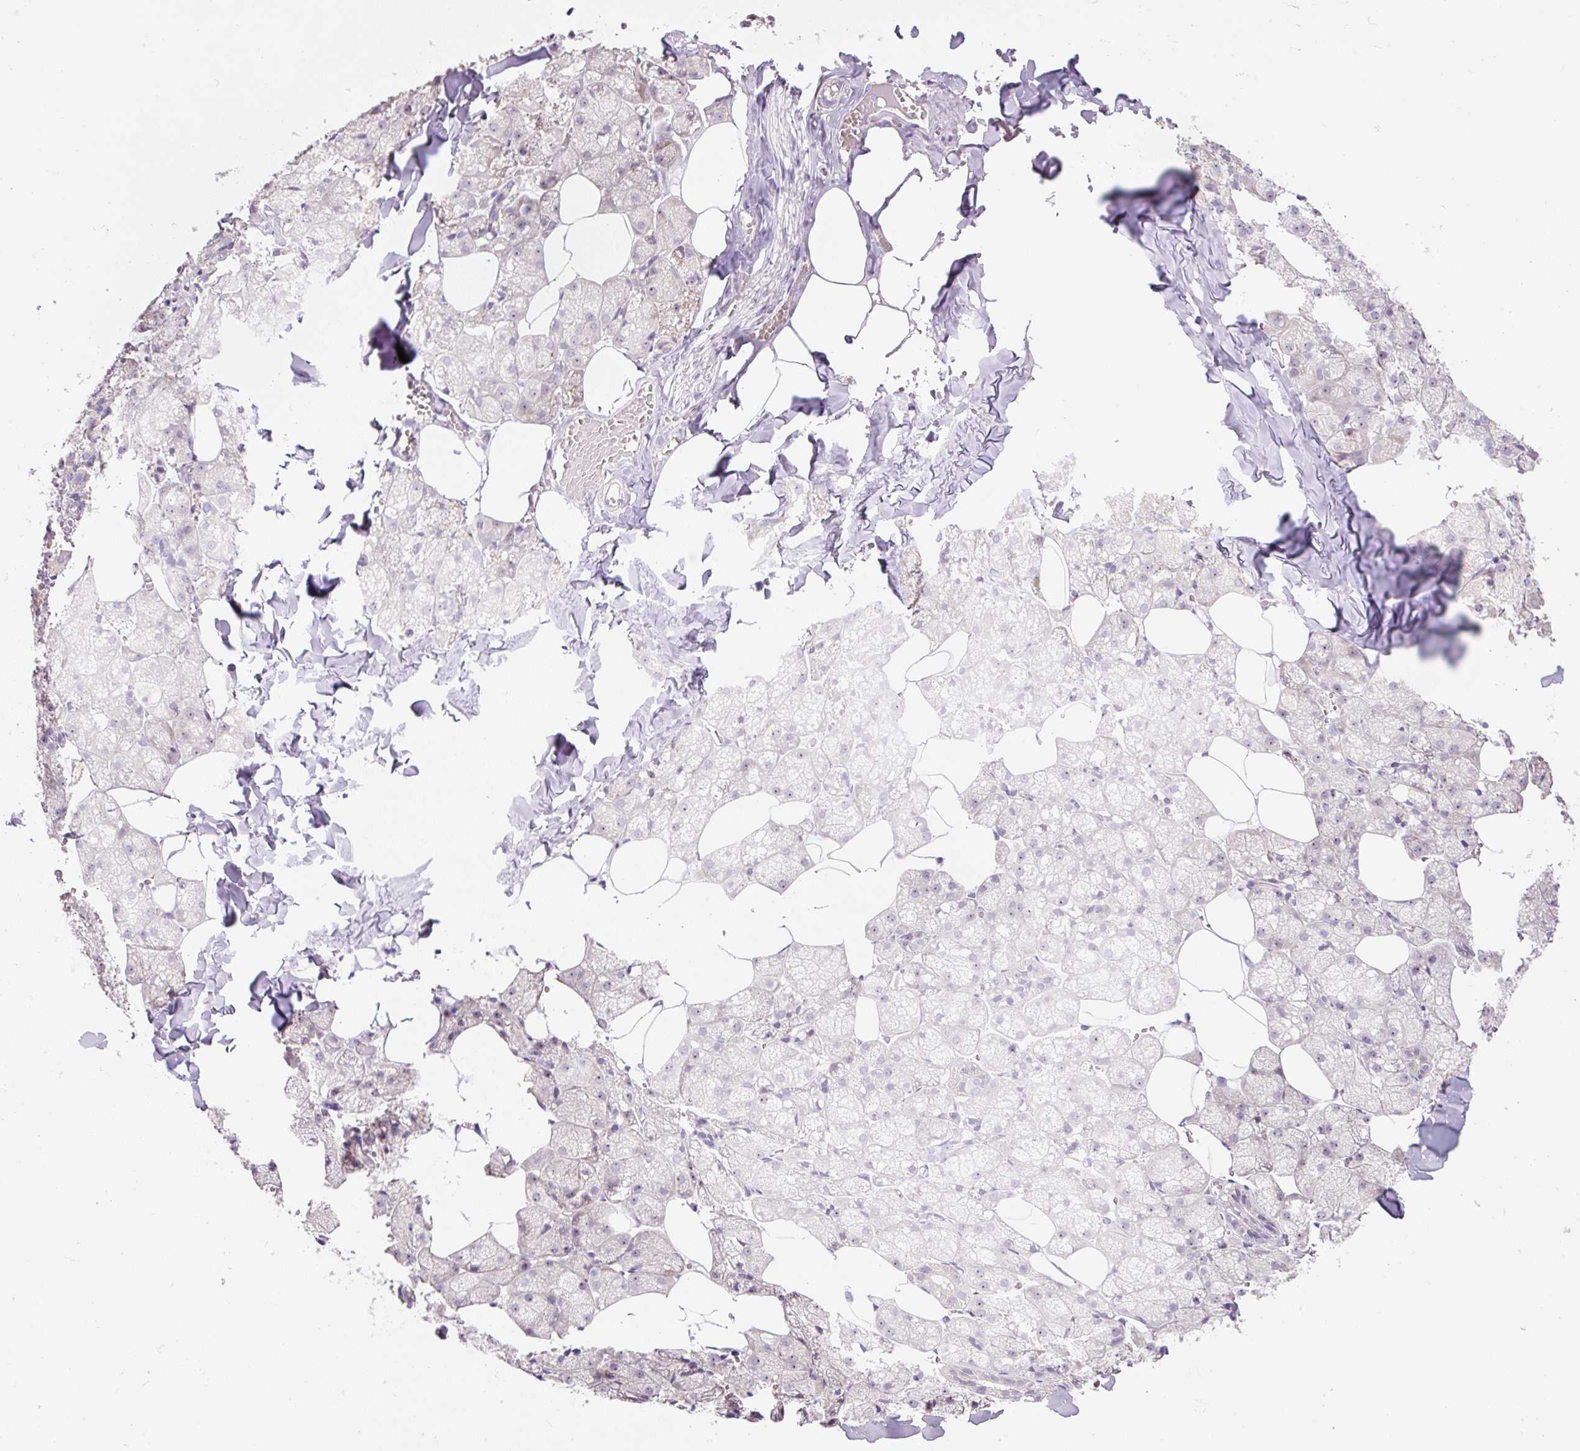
{"staining": {"intensity": "negative", "quantity": "none", "location": "none"}, "tissue": "salivary gland", "cell_type": "Glandular cells", "image_type": "normal", "snomed": [{"axis": "morphology", "description": "Normal tissue, NOS"}, {"axis": "topography", "description": "Salivary gland"}, {"axis": "topography", "description": "Peripheral nerve tissue"}], "caption": "A photomicrograph of salivary gland stained for a protein demonstrates no brown staining in glandular cells.", "gene": "TMEM151B", "patient": {"sex": "male", "age": 38}}